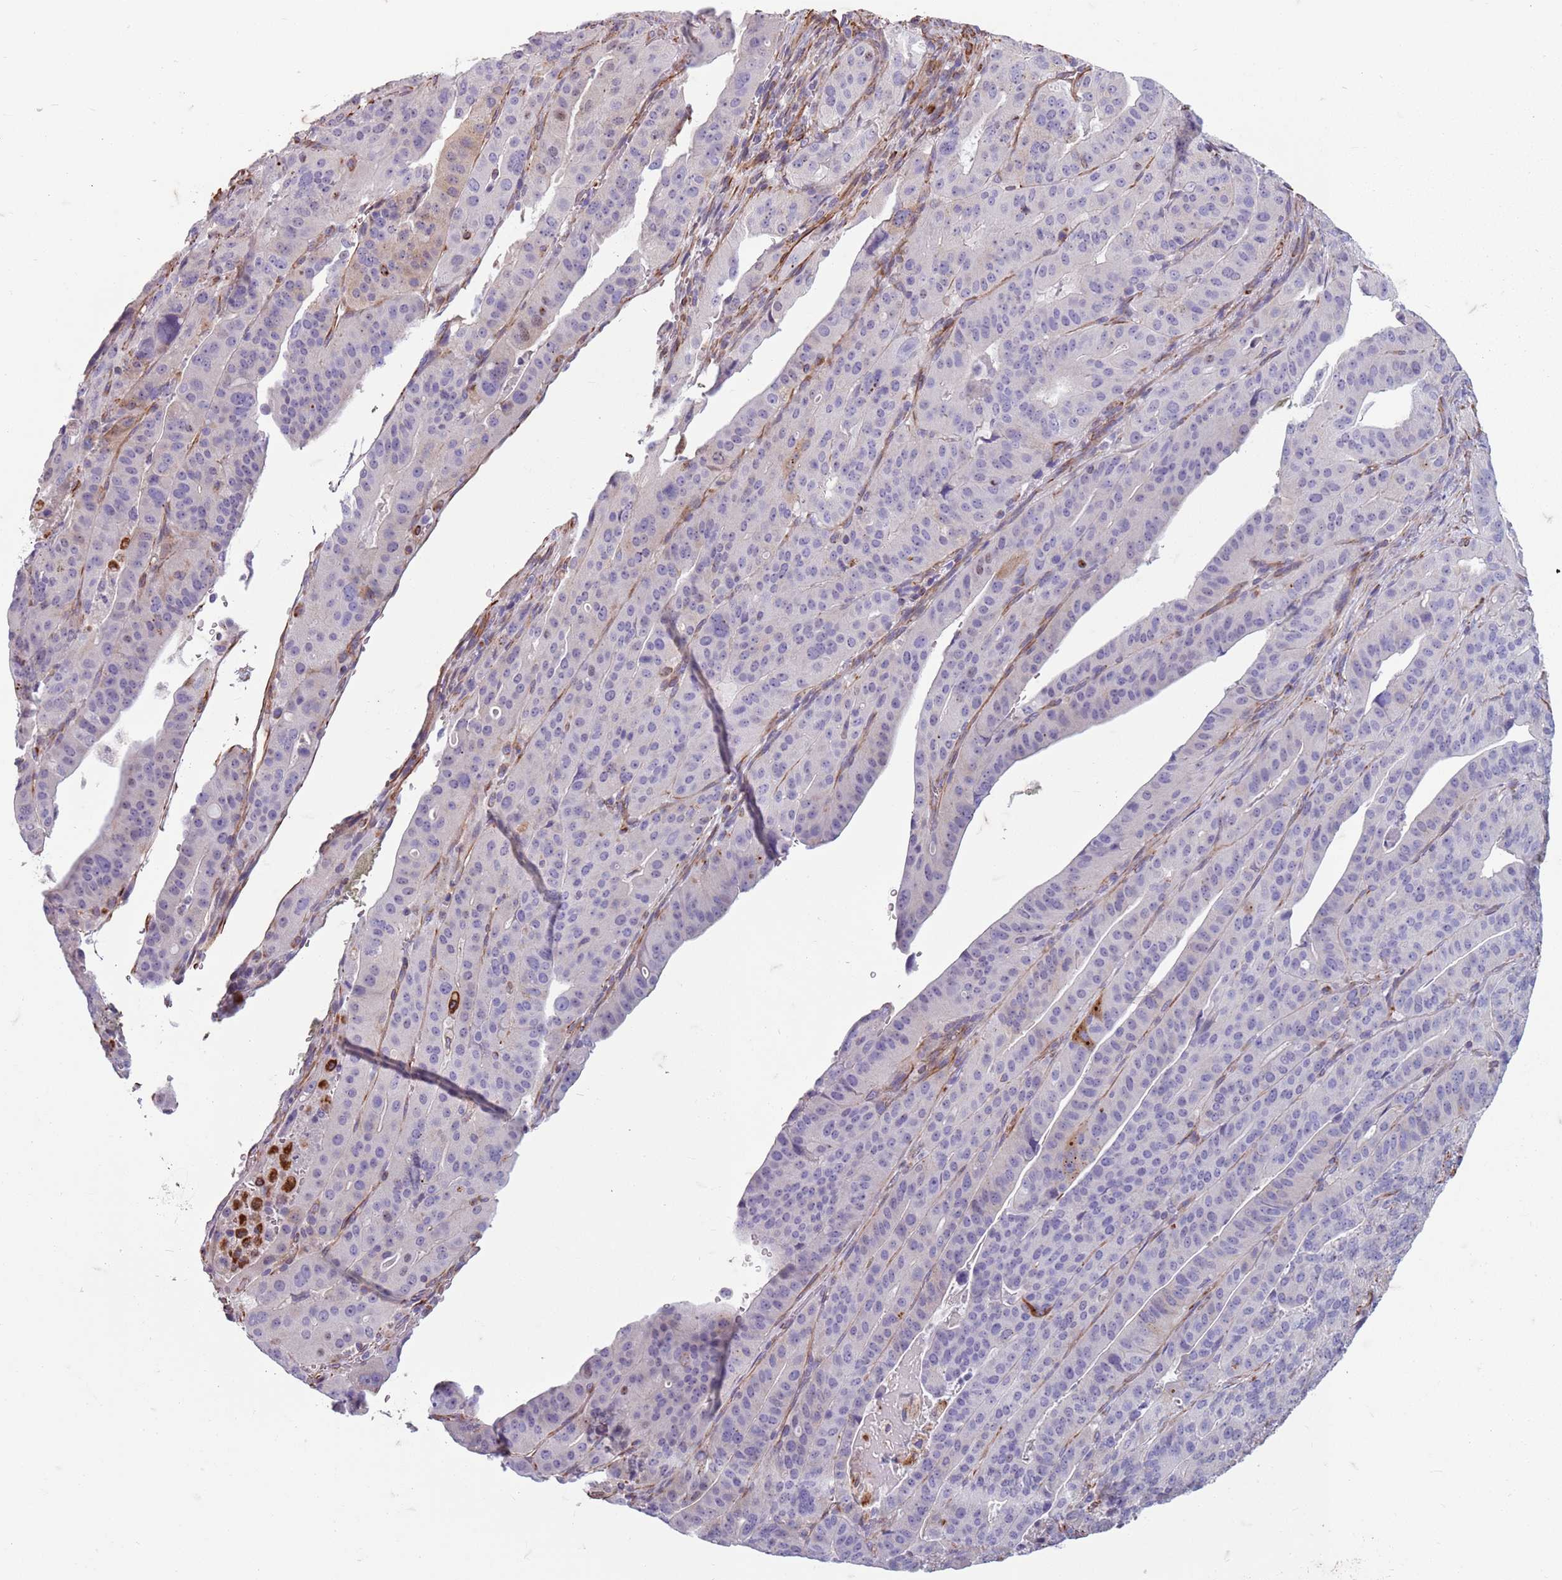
{"staining": {"intensity": "negative", "quantity": "none", "location": "none"}, "tissue": "stomach cancer", "cell_type": "Tumor cells", "image_type": "cancer", "snomed": [{"axis": "morphology", "description": "Adenocarcinoma, NOS"}, {"axis": "topography", "description": "Stomach"}], "caption": "Tumor cells show no significant protein positivity in stomach adenocarcinoma.", "gene": "TAS2R38", "patient": {"sex": "male", "age": 48}}